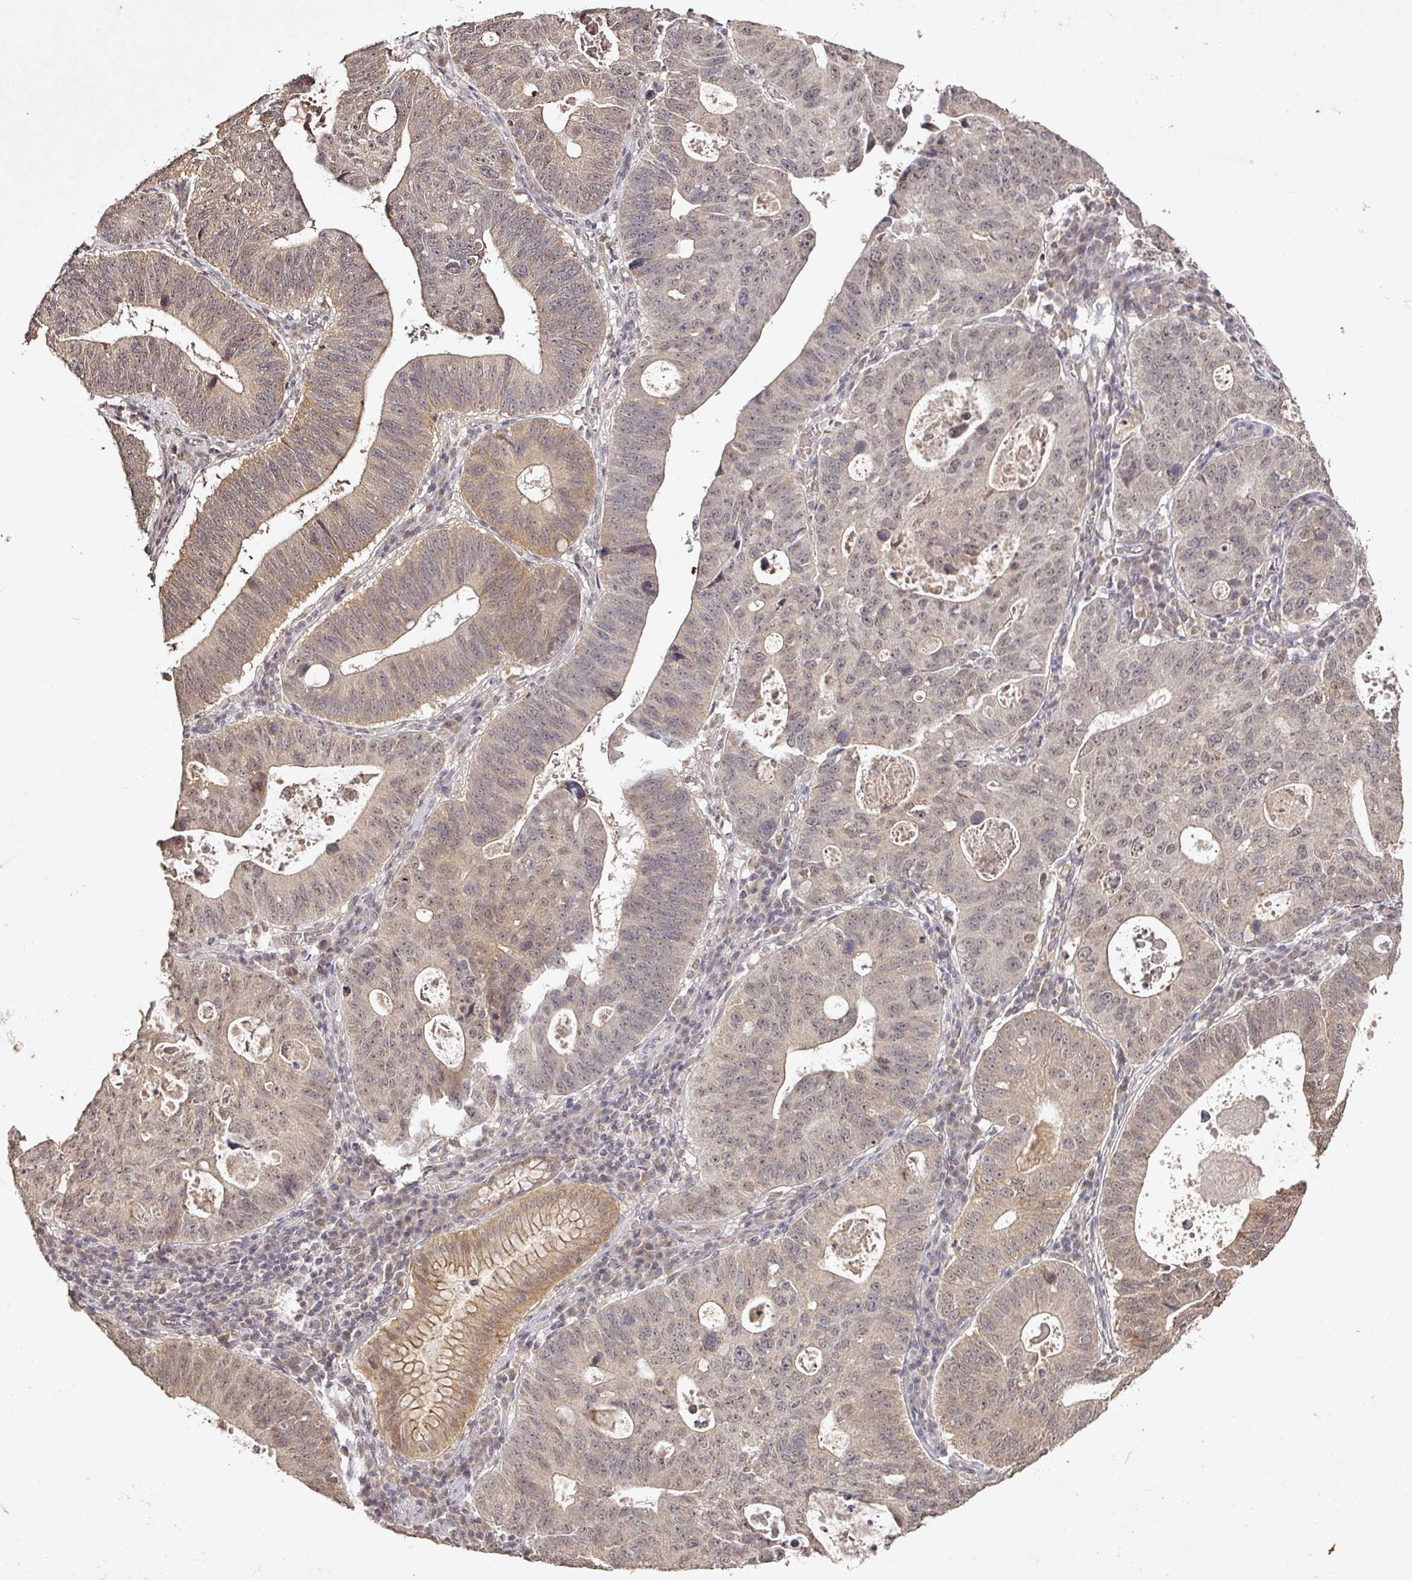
{"staining": {"intensity": "weak", "quantity": "25%-75%", "location": "cytoplasmic/membranous"}, "tissue": "stomach cancer", "cell_type": "Tumor cells", "image_type": "cancer", "snomed": [{"axis": "morphology", "description": "Adenocarcinoma, NOS"}, {"axis": "topography", "description": "Stomach"}], "caption": "Stomach cancer stained with a brown dye displays weak cytoplasmic/membranous positive positivity in about 25%-75% of tumor cells.", "gene": "CAPN5", "patient": {"sex": "male", "age": 59}}